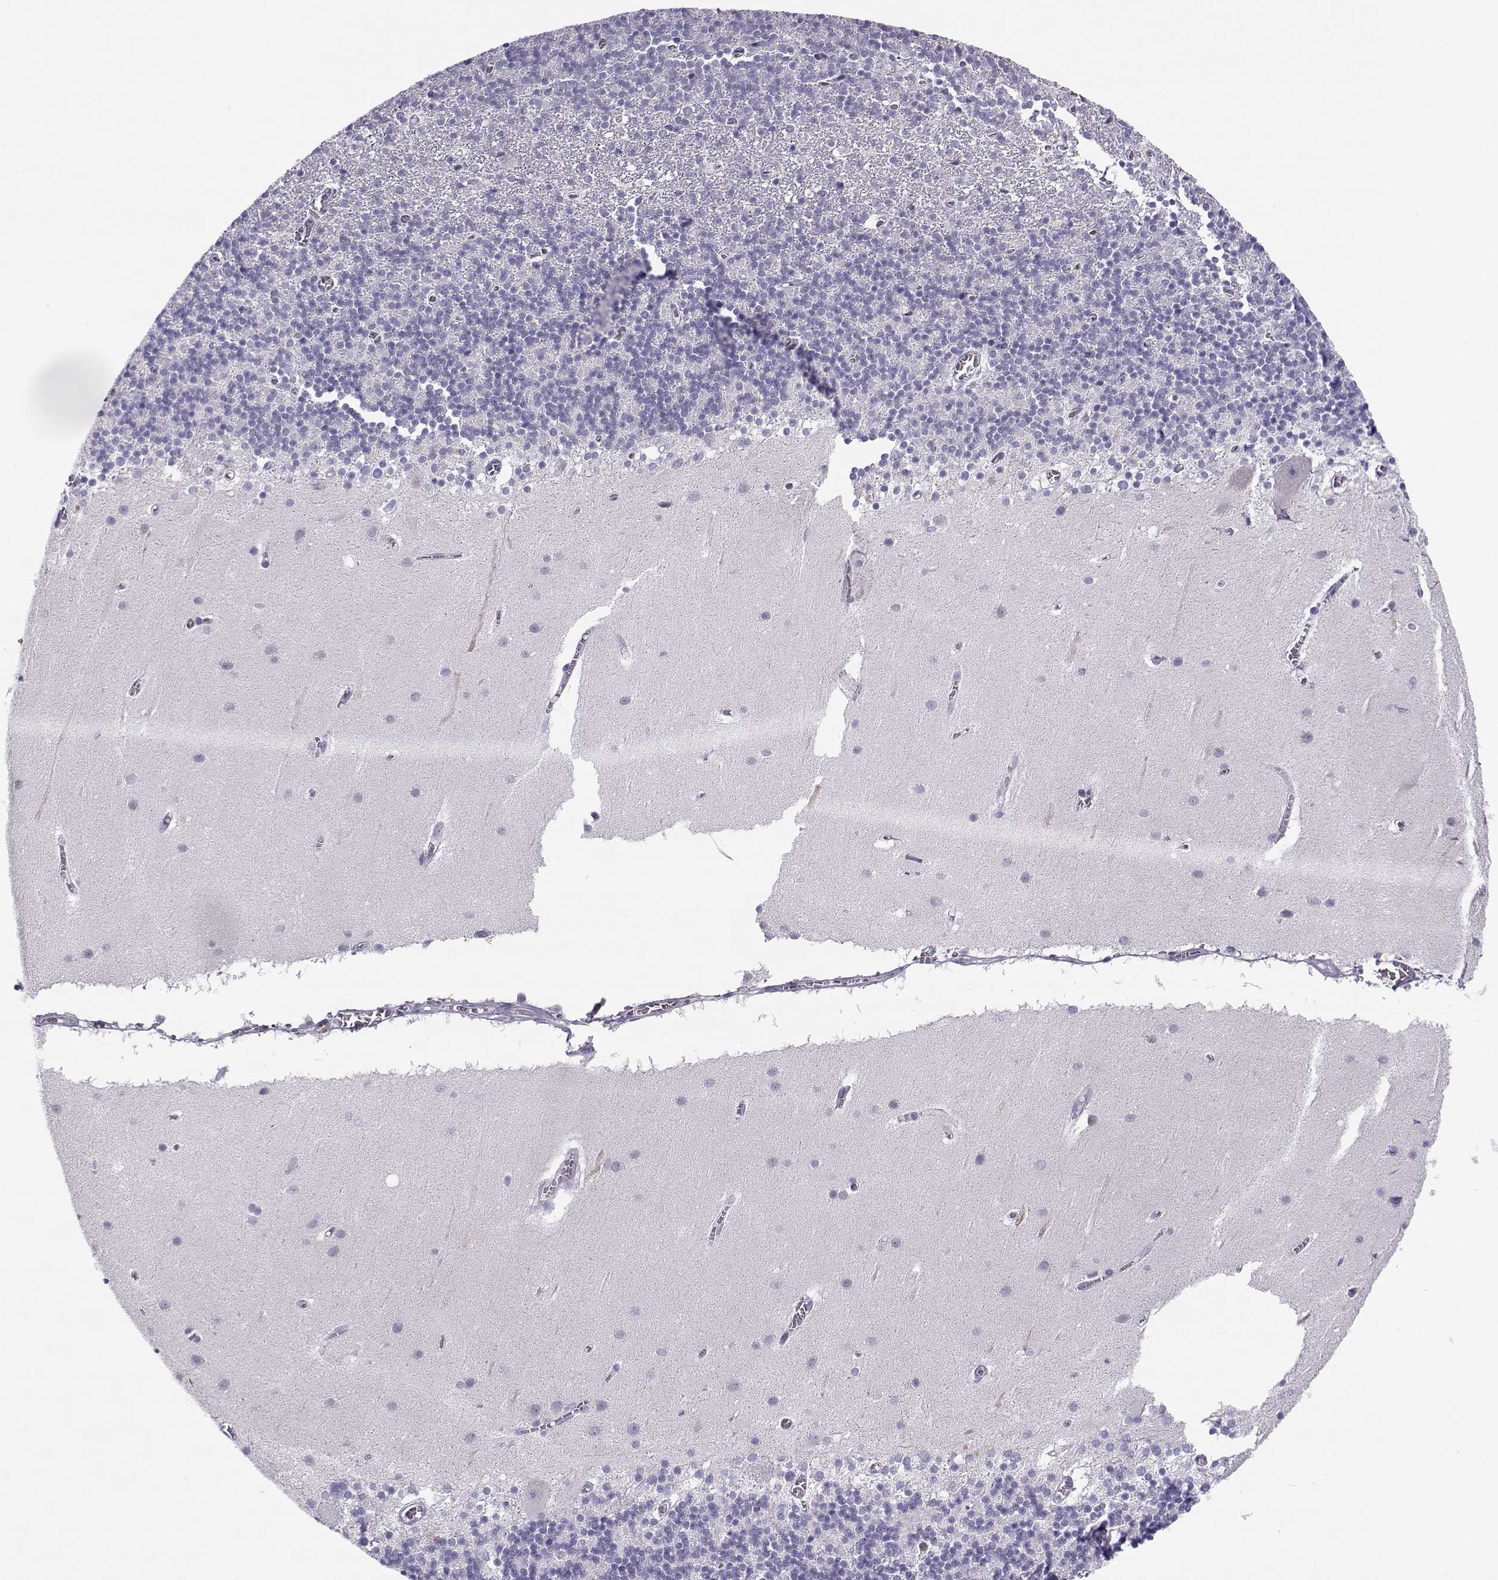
{"staining": {"intensity": "negative", "quantity": "none", "location": "none"}, "tissue": "cerebellum", "cell_type": "Cells in granular layer", "image_type": "normal", "snomed": [{"axis": "morphology", "description": "Normal tissue, NOS"}, {"axis": "topography", "description": "Cerebellum"}], "caption": "This is a histopathology image of immunohistochemistry (IHC) staining of benign cerebellum, which shows no staining in cells in granular layer. Nuclei are stained in blue.", "gene": "CFAP77", "patient": {"sex": "male", "age": 70}}